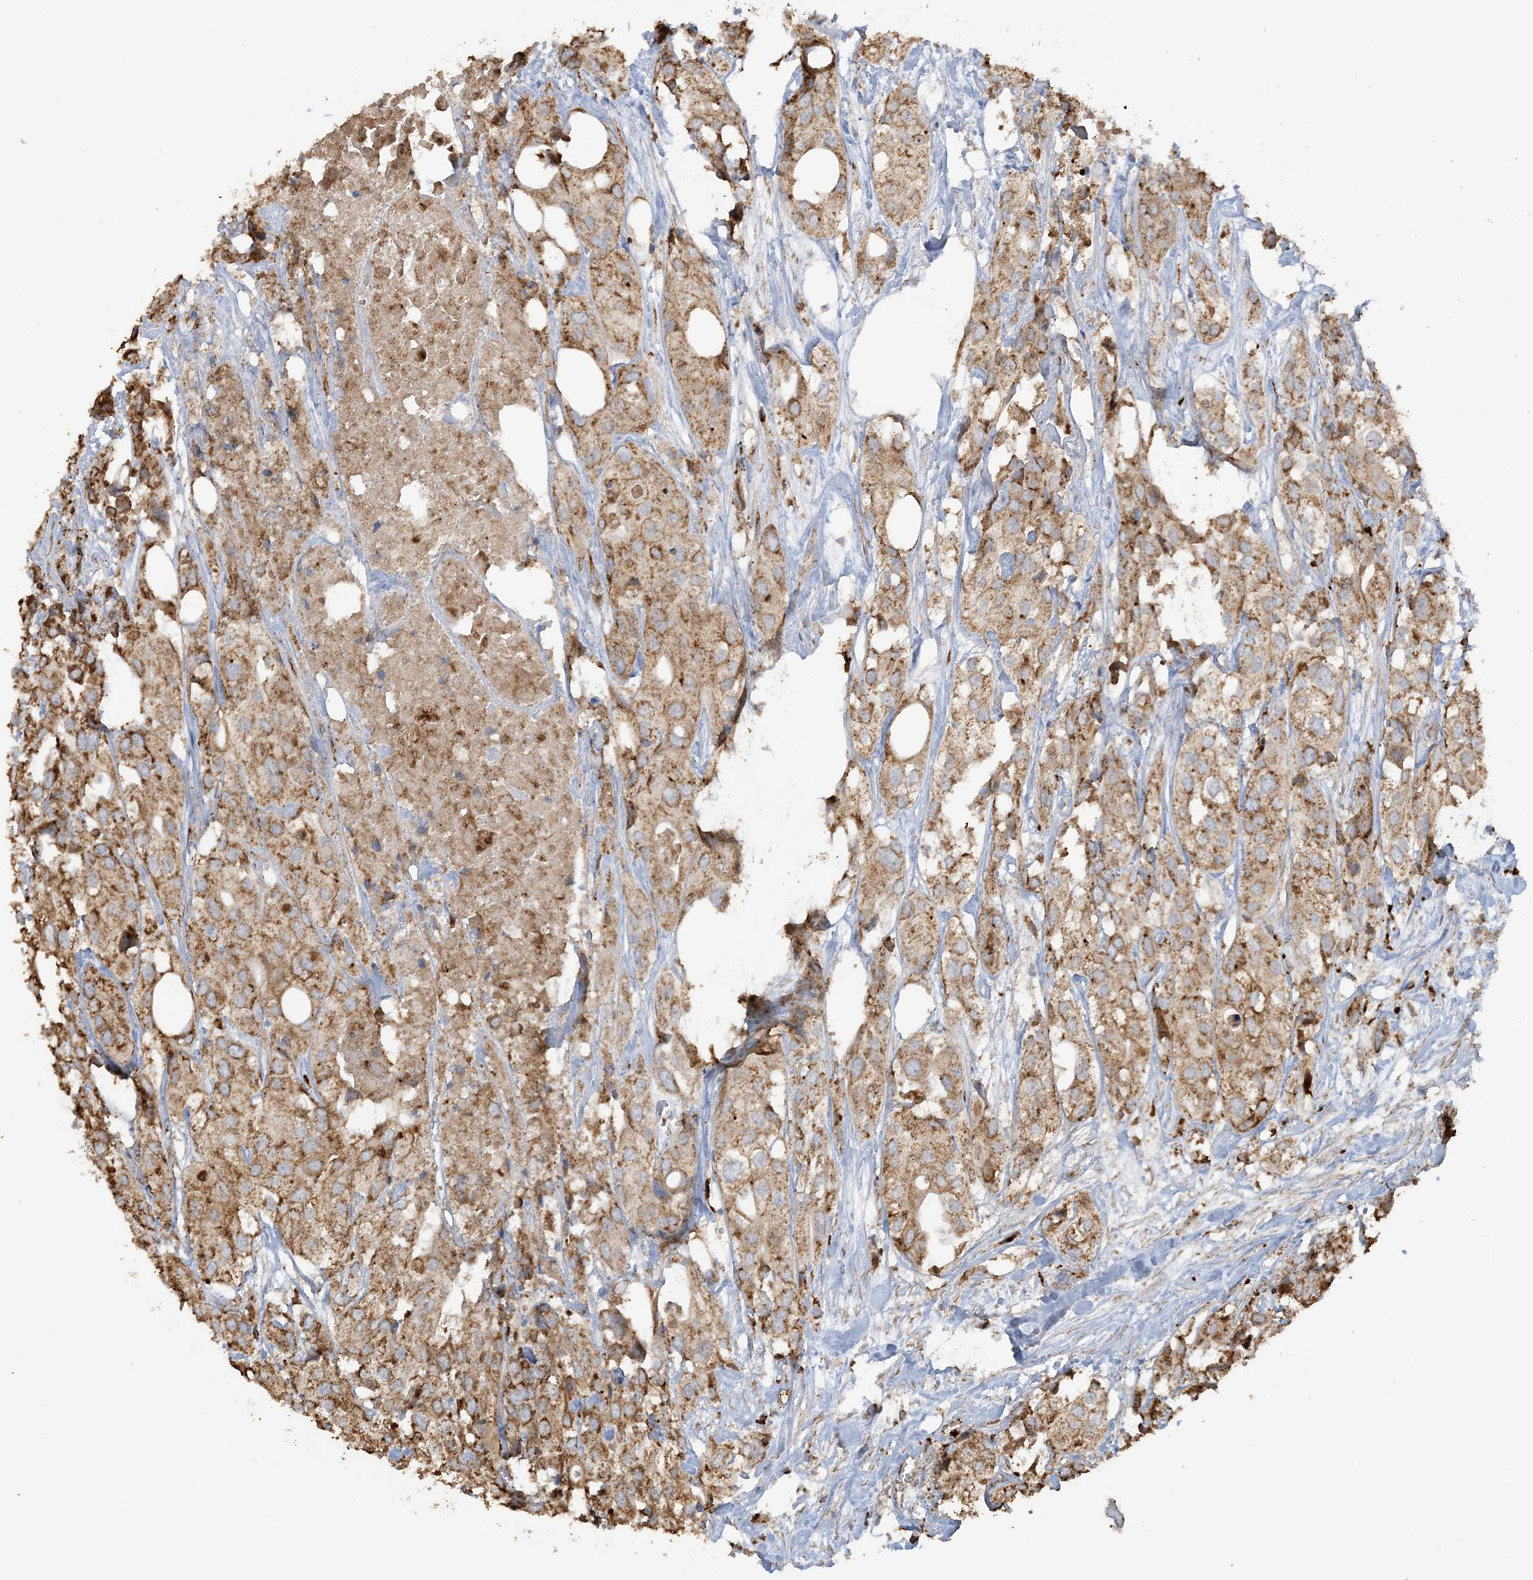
{"staining": {"intensity": "moderate", "quantity": ">75%", "location": "cytoplasmic/membranous"}, "tissue": "urothelial cancer", "cell_type": "Tumor cells", "image_type": "cancer", "snomed": [{"axis": "morphology", "description": "Urothelial carcinoma, High grade"}, {"axis": "topography", "description": "Urinary bladder"}], "caption": "Protein staining shows moderate cytoplasmic/membranous positivity in about >75% of tumor cells in urothelial cancer. (Stains: DAB in brown, nuclei in blue, Microscopy: brightfield microscopy at high magnification).", "gene": "AGA", "patient": {"sex": "male", "age": 64}}